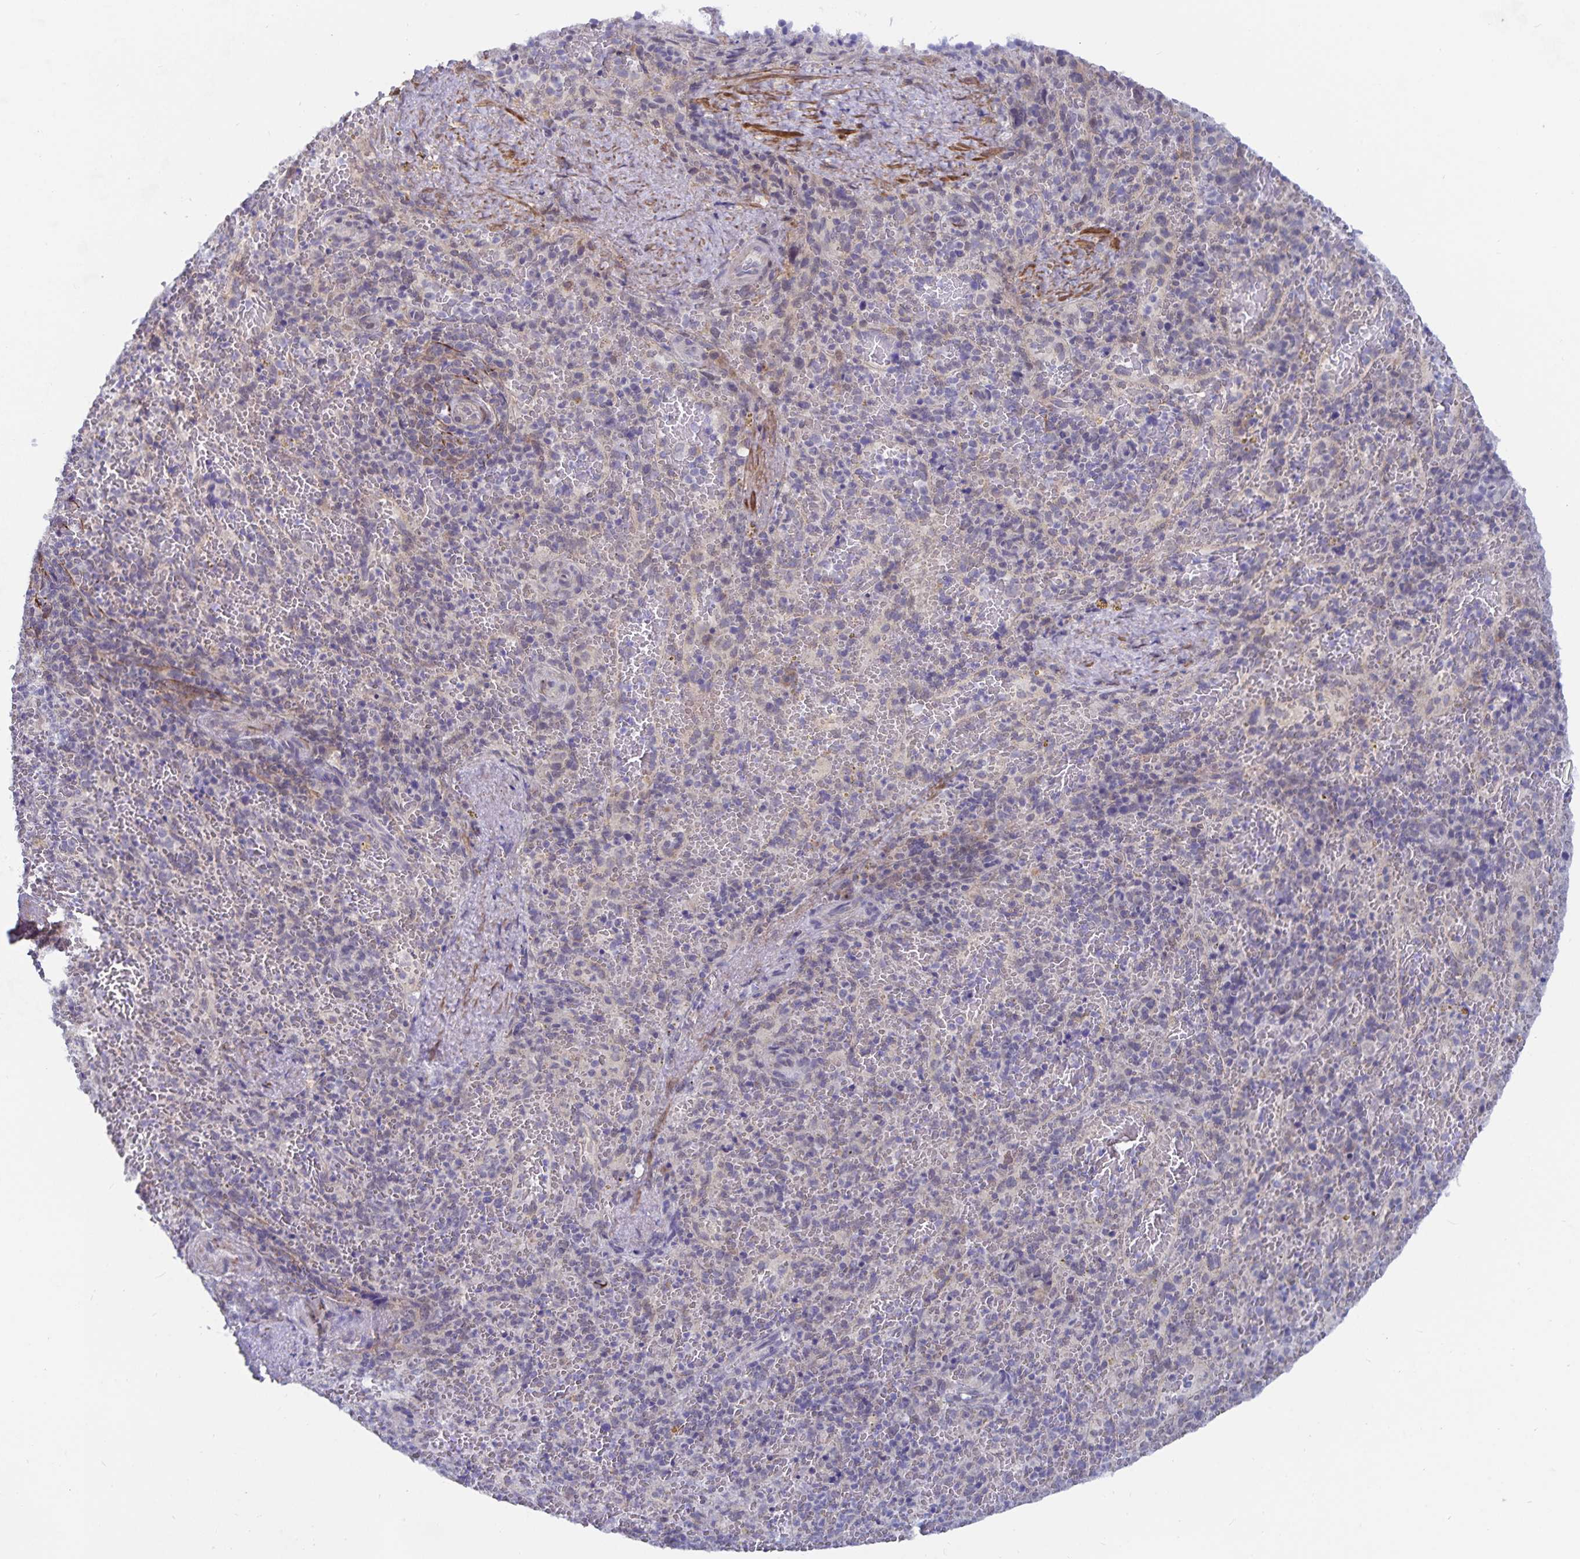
{"staining": {"intensity": "negative", "quantity": "none", "location": "none"}, "tissue": "spleen", "cell_type": "Cells in red pulp", "image_type": "normal", "snomed": [{"axis": "morphology", "description": "Normal tissue, NOS"}, {"axis": "topography", "description": "Spleen"}], "caption": "A photomicrograph of spleen stained for a protein shows no brown staining in cells in red pulp. (DAB (3,3'-diaminobenzidine) immunohistochemistry with hematoxylin counter stain).", "gene": "ZIK1", "patient": {"sex": "female", "age": 50}}